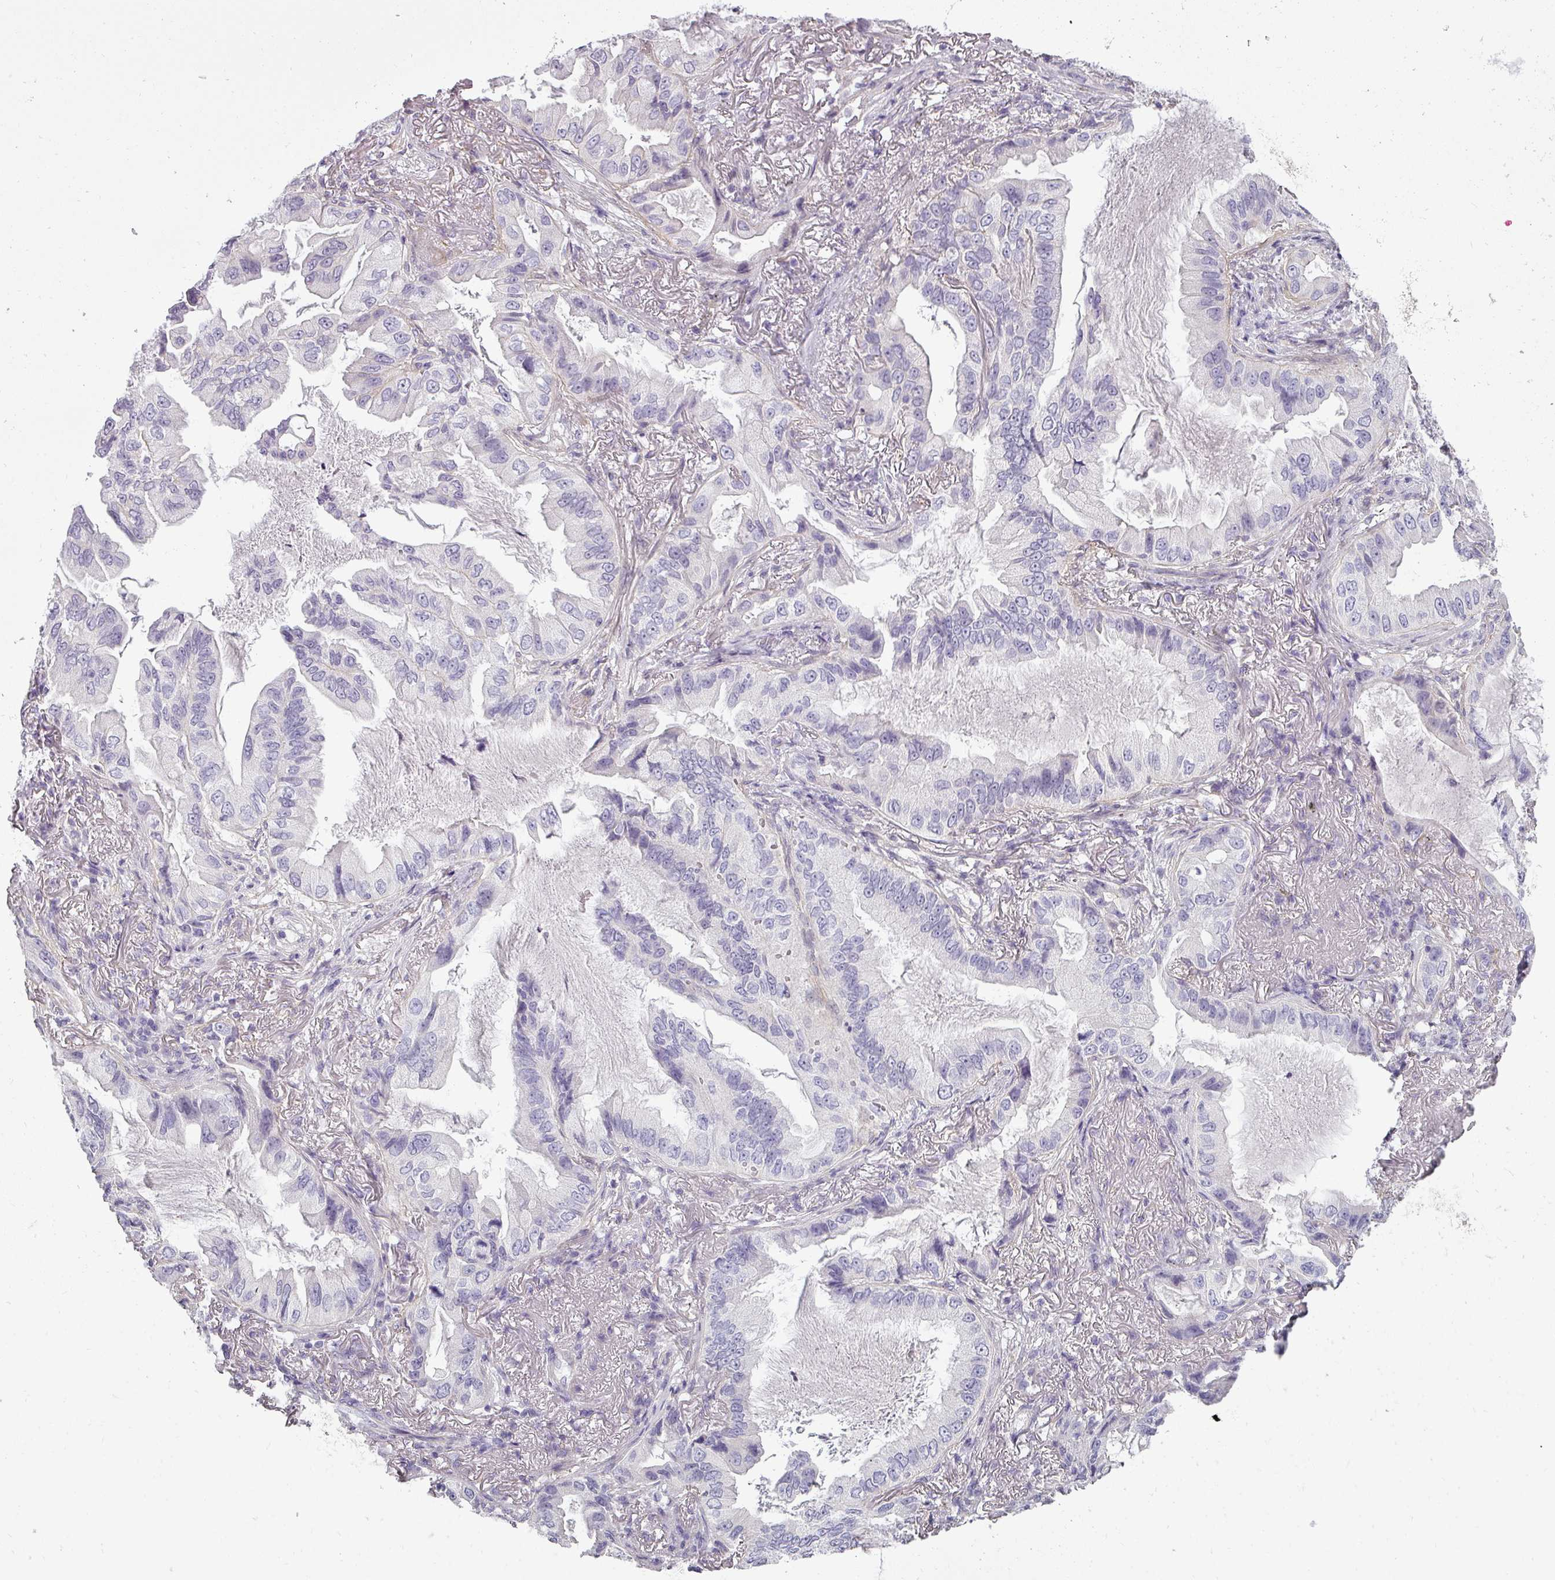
{"staining": {"intensity": "negative", "quantity": "none", "location": "none"}, "tissue": "lung cancer", "cell_type": "Tumor cells", "image_type": "cancer", "snomed": [{"axis": "morphology", "description": "Adenocarcinoma, NOS"}, {"axis": "topography", "description": "Lung"}], "caption": "Histopathology image shows no significant protein expression in tumor cells of lung cancer.", "gene": "ASB1", "patient": {"sex": "female", "age": 69}}